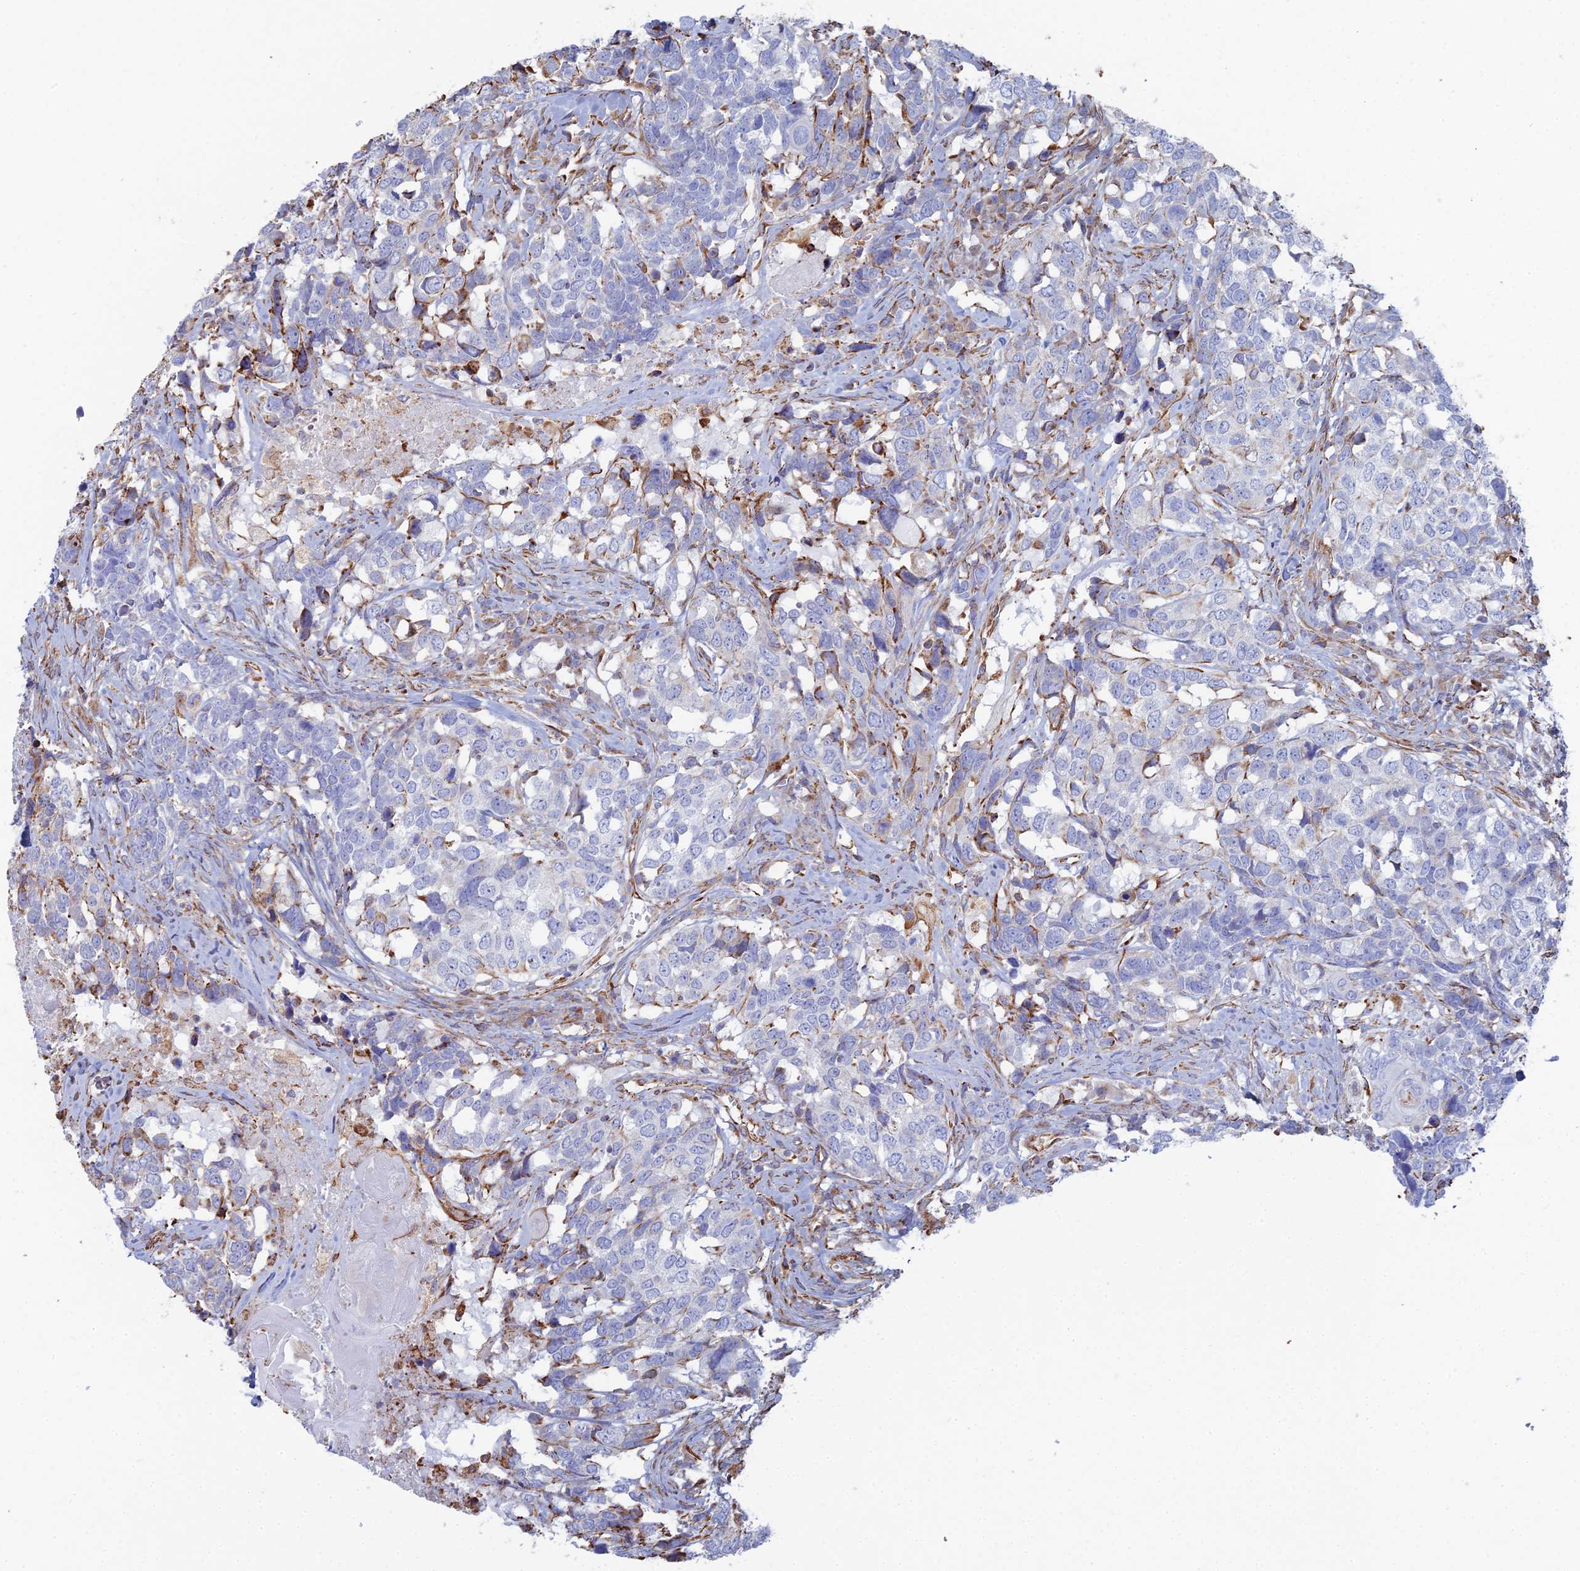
{"staining": {"intensity": "negative", "quantity": "none", "location": "none"}, "tissue": "head and neck cancer", "cell_type": "Tumor cells", "image_type": "cancer", "snomed": [{"axis": "morphology", "description": "Squamous cell carcinoma, NOS"}, {"axis": "topography", "description": "Head-Neck"}], "caption": "Squamous cell carcinoma (head and neck) was stained to show a protein in brown. There is no significant staining in tumor cells.", "gene": "CLVS2", "patient": {"sex": "male", "age": 66}}